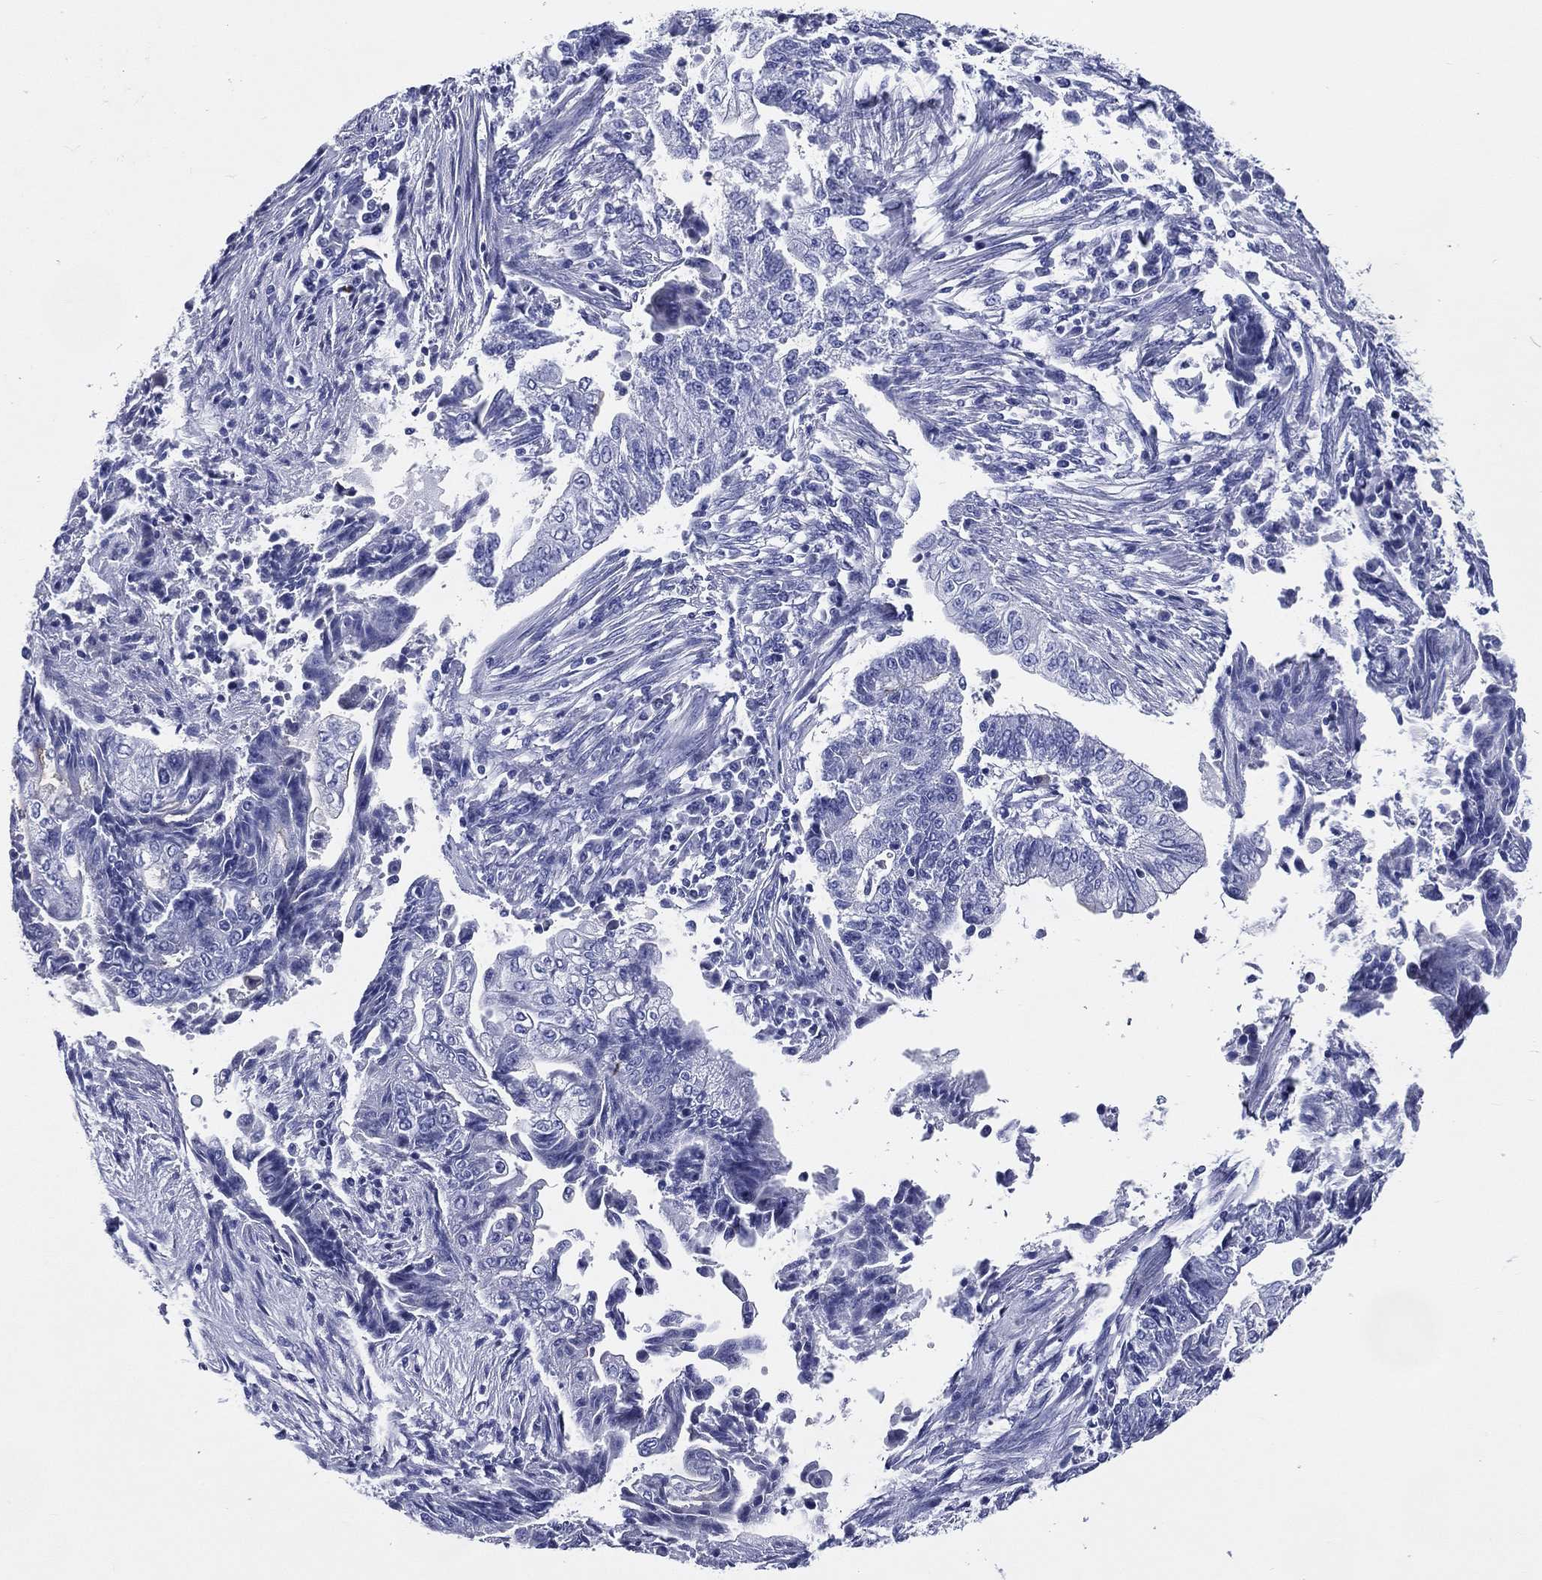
{"staining": {"intensity": "negative", "quantity": "none", "location": "none"}, "tissue": "endometrial cancer", "cell_type": "Tumor cells", "image_type": "cancer", "snomed": [{"axis": "morphology", "description": "Adenocarcinoma, NOS"}, {"axis": "topography", "description": "Uterus"}, {"axis": "topography", "description": "Endometrium"}], "caption": "This is a photomicrograph of IHC staining of endometrial adenocarcinoma, which shows no staining in tumor cells.", "gene": "ACE2", "patient": {"sex": "female", "age": 54}}